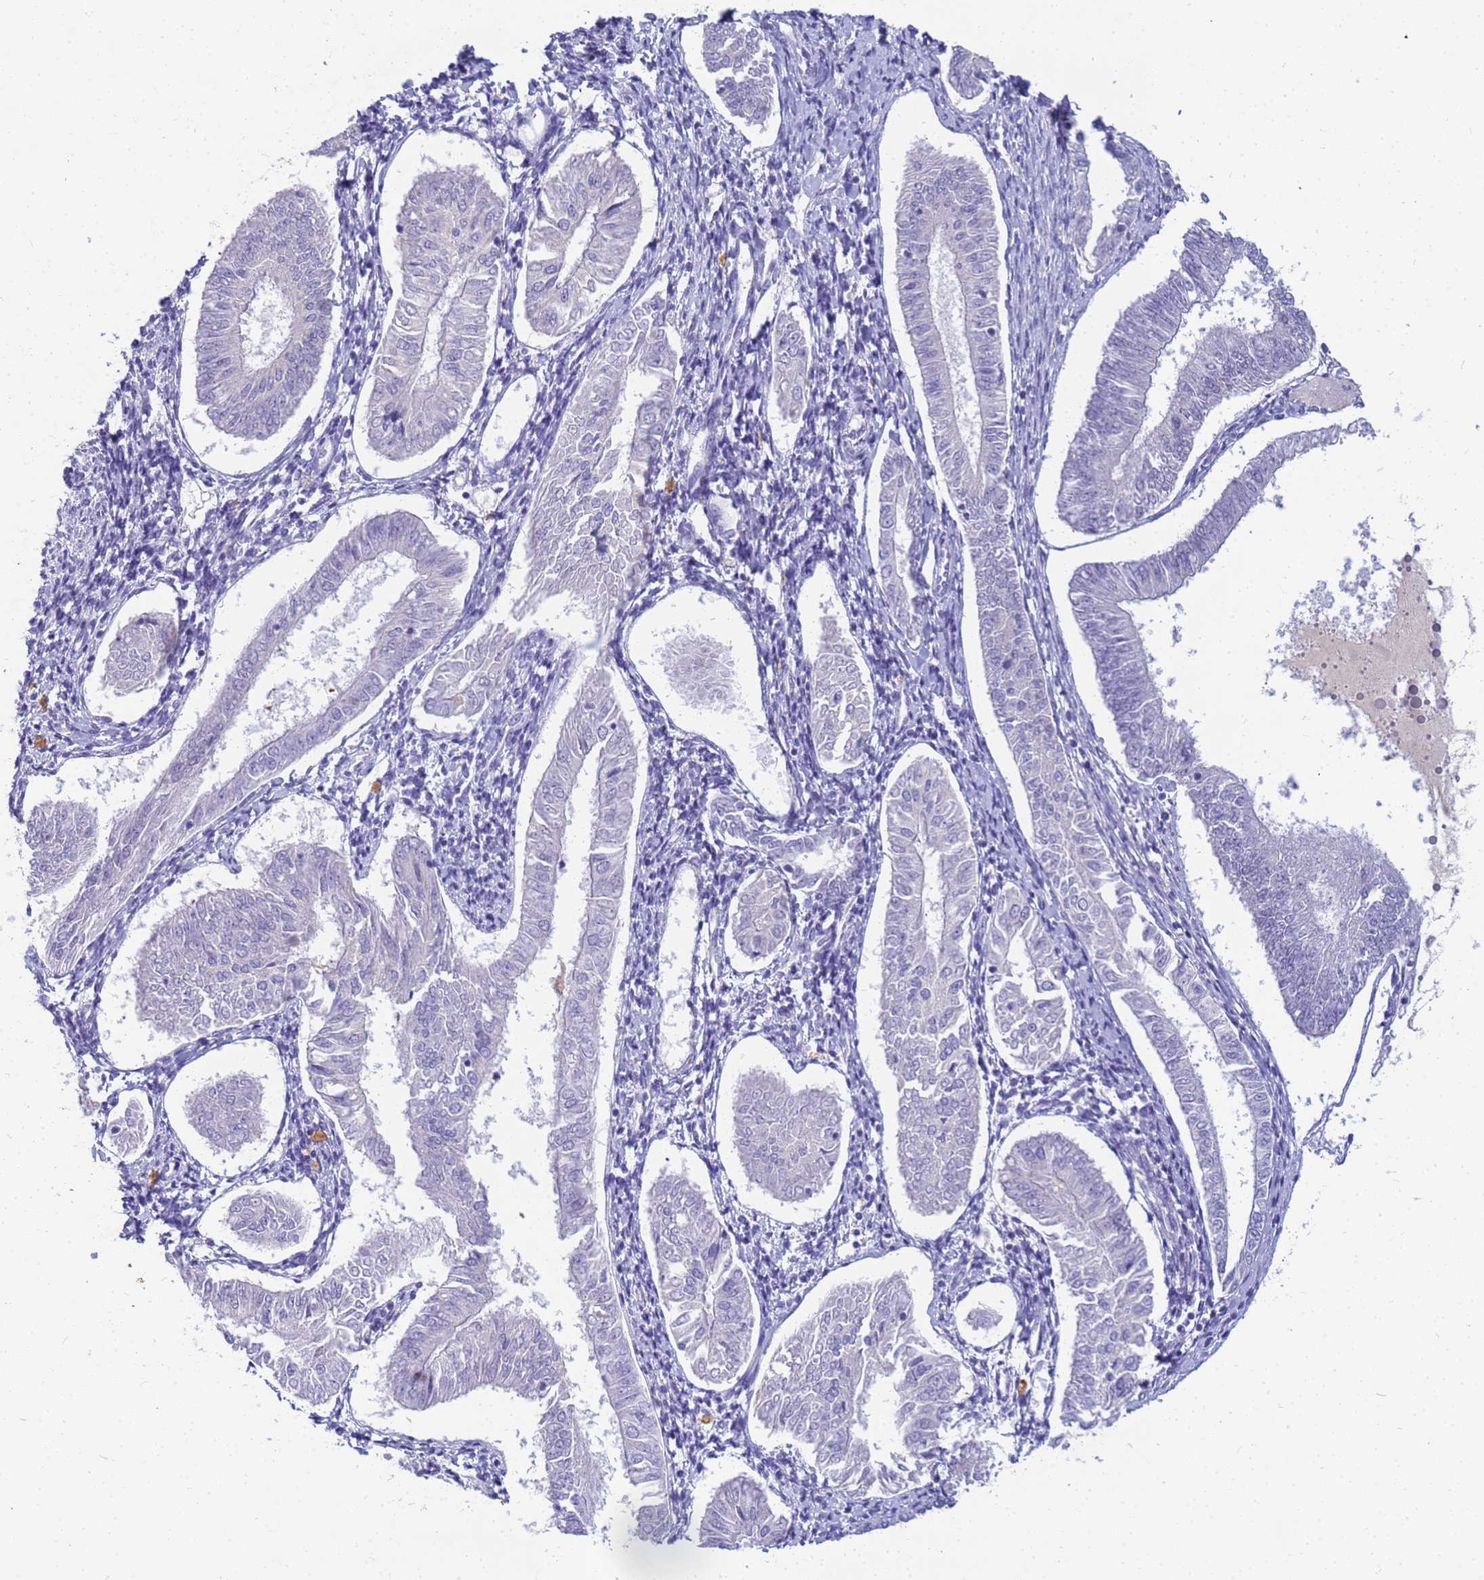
{"staining": {"intensity": "negative", "quantity": "none", "location": "none"}, "tissue": "endometrial cancer", "cell_type": "Tumor cells", "image_type": "cancer", "snomed": [{"axis": "morphology", "description": "Adenocarcinoma, NOS"}, {"axis": "topography", "description": "Endometrium"}], "caption": "Tumor cells show no significant protein expression in adenocarcinoma (endometrial). (DAB IHC, high magnification).", "gene": "B3GNT8", "patient": {"sex": "female", "age": 58}}